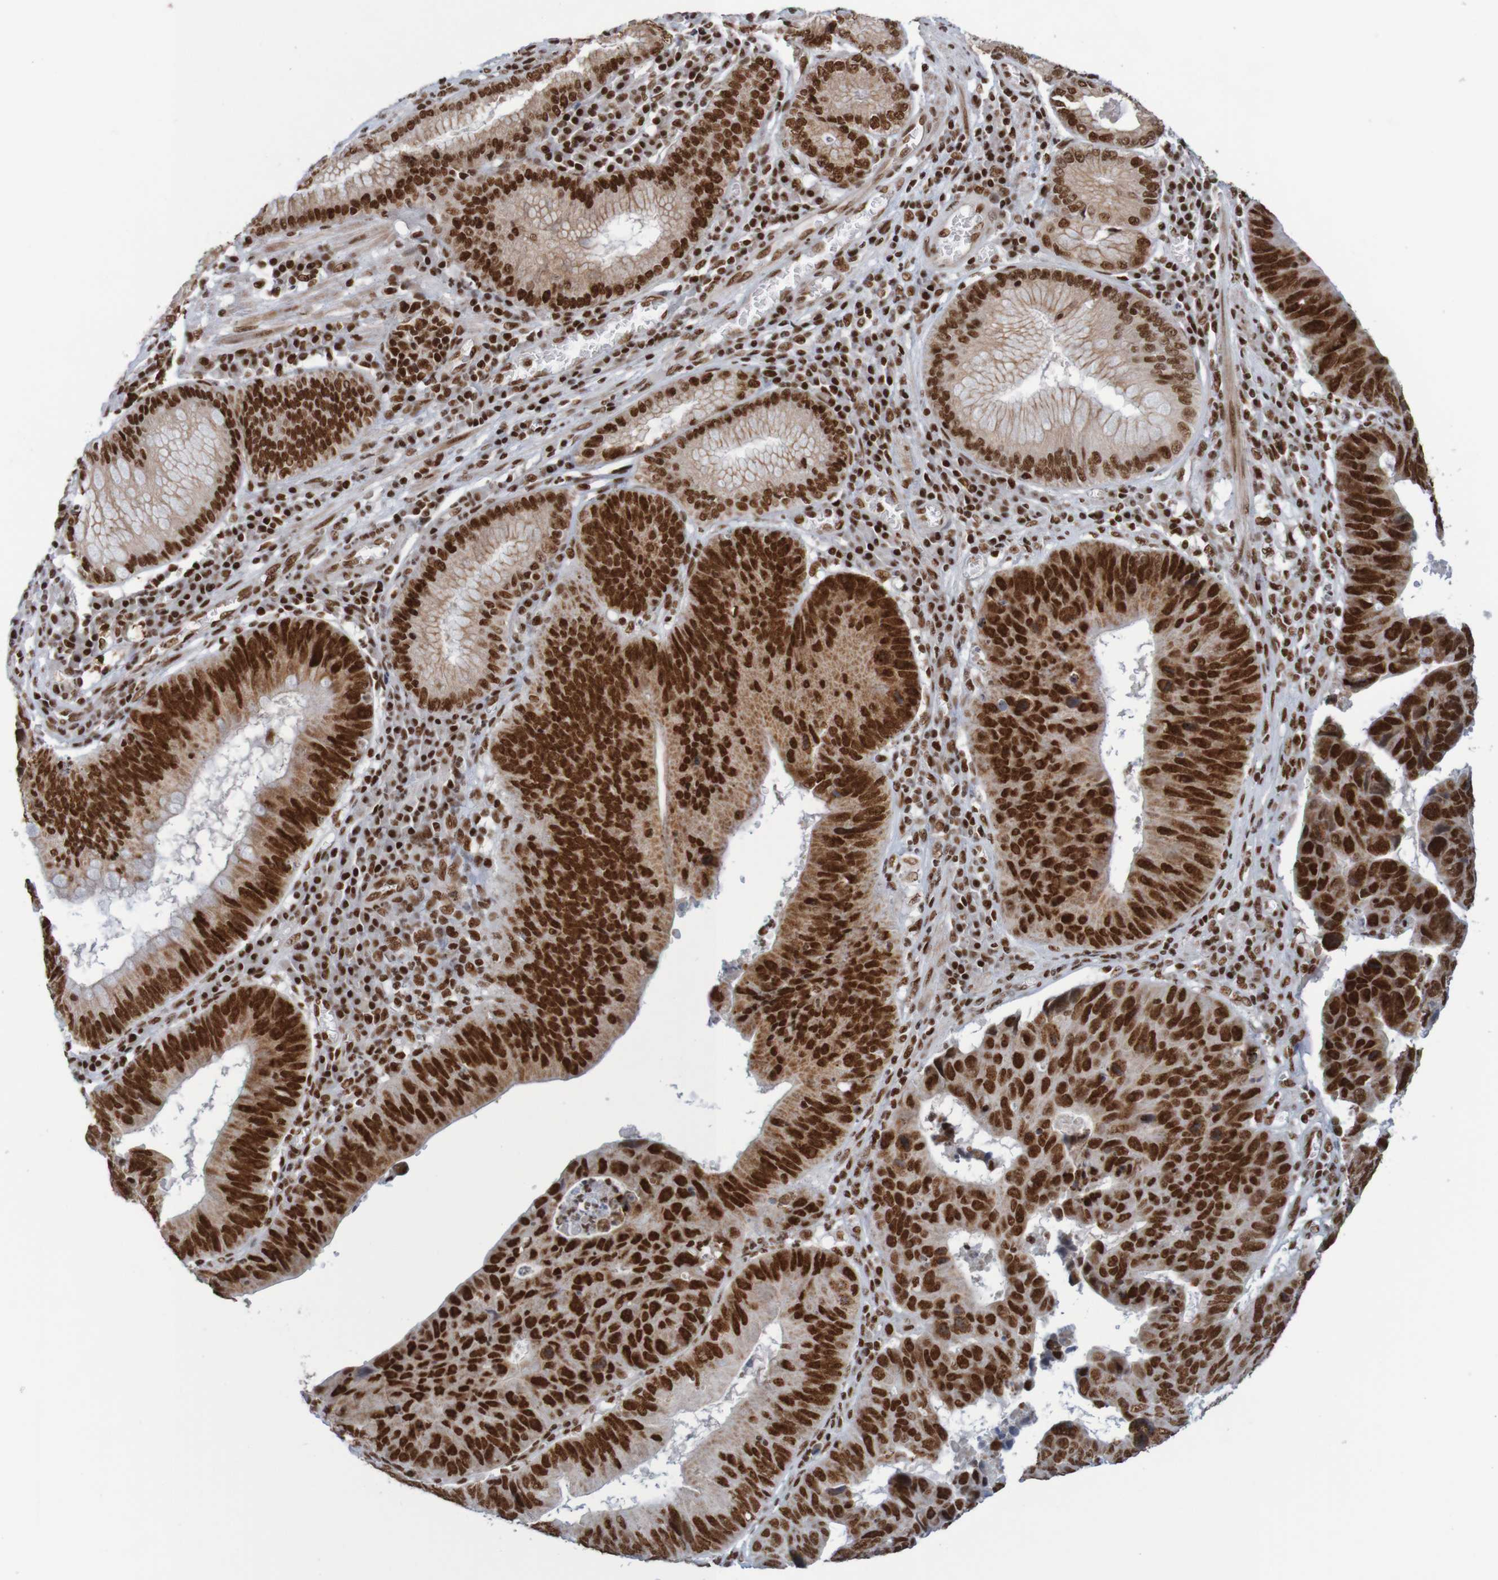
{"staining": {"intensity": "strong", "quantity": ">75%", "location": "nuclear"}, "tissue": "stomach cancer", "cell_type": "Tumor cells", "image_type": "cancer", "snomed": [{"axis": "morphology", "description": "Adenocarcinoma, NOS"}, {"axis": "topography", "description": "Stomach"}], "caption": "IHC photomicrograph of neoplastic tissue: stomach cancer stained using IHC displays high levels of strong protein expression localized specifically in the nuclear of tumor cells, appearing as a nuclear brown color.", "gene": "THRAP3", "patient": {"sex": "male", "age": 59}}